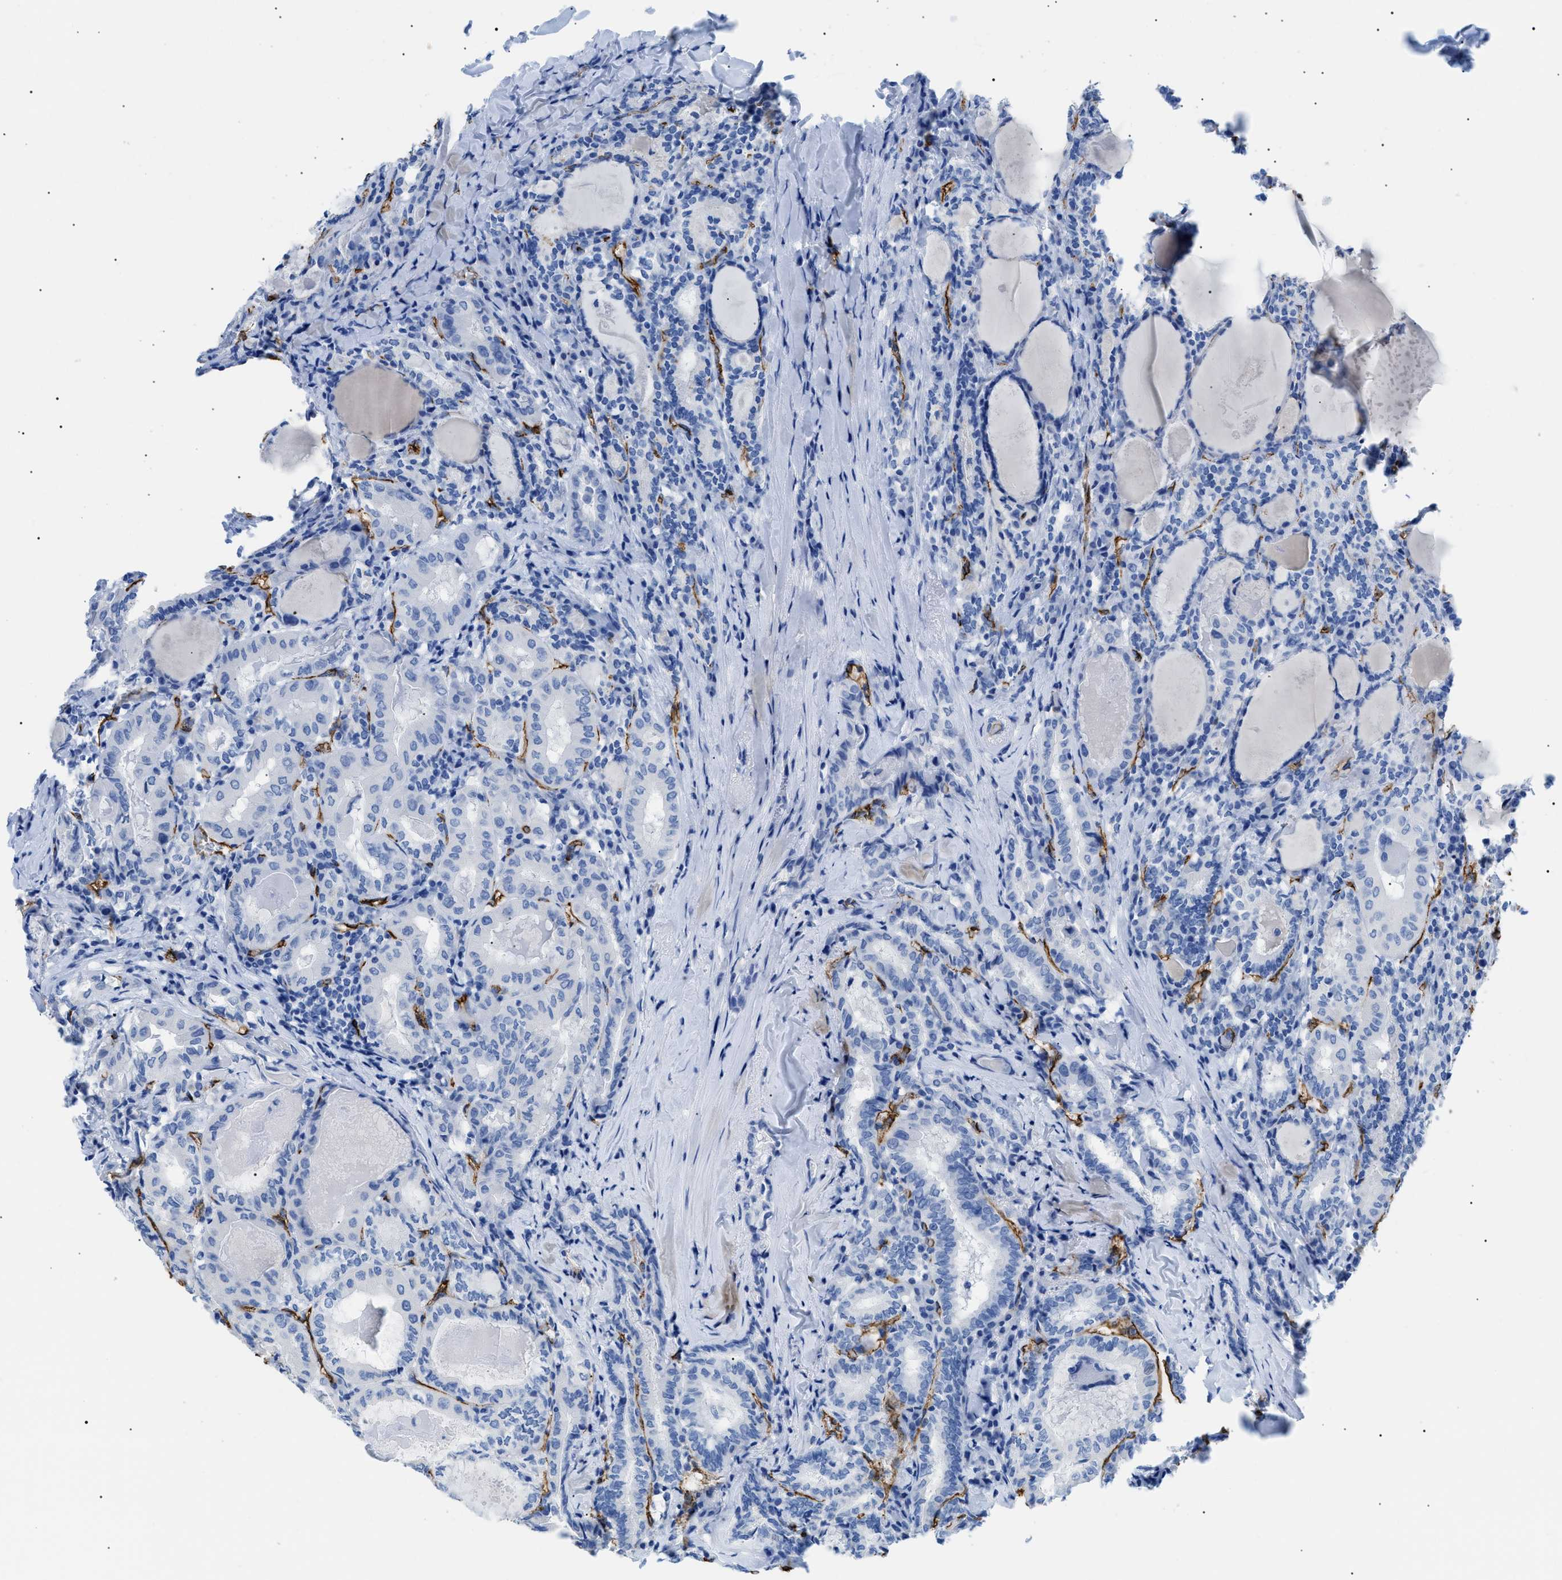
{"staining": {"intensity": "negative", "quantity": "none", "location": "none"}, "tissue": "thyroid cancer", "cell_type": "Tumor cells", "image_type": "cancer", "snomed": [{"axis": "morphology", "description": "Papillary adenocarcinoma, NOS"}, {"axis": "topography", "description": "Thyroid gland"}], "caption": "Photomicrograph shows no protein staining in tumor cells of thyroid cancer tissue.", "gene": "PODXL", "patient": {"sex": "female", "age": 42}}